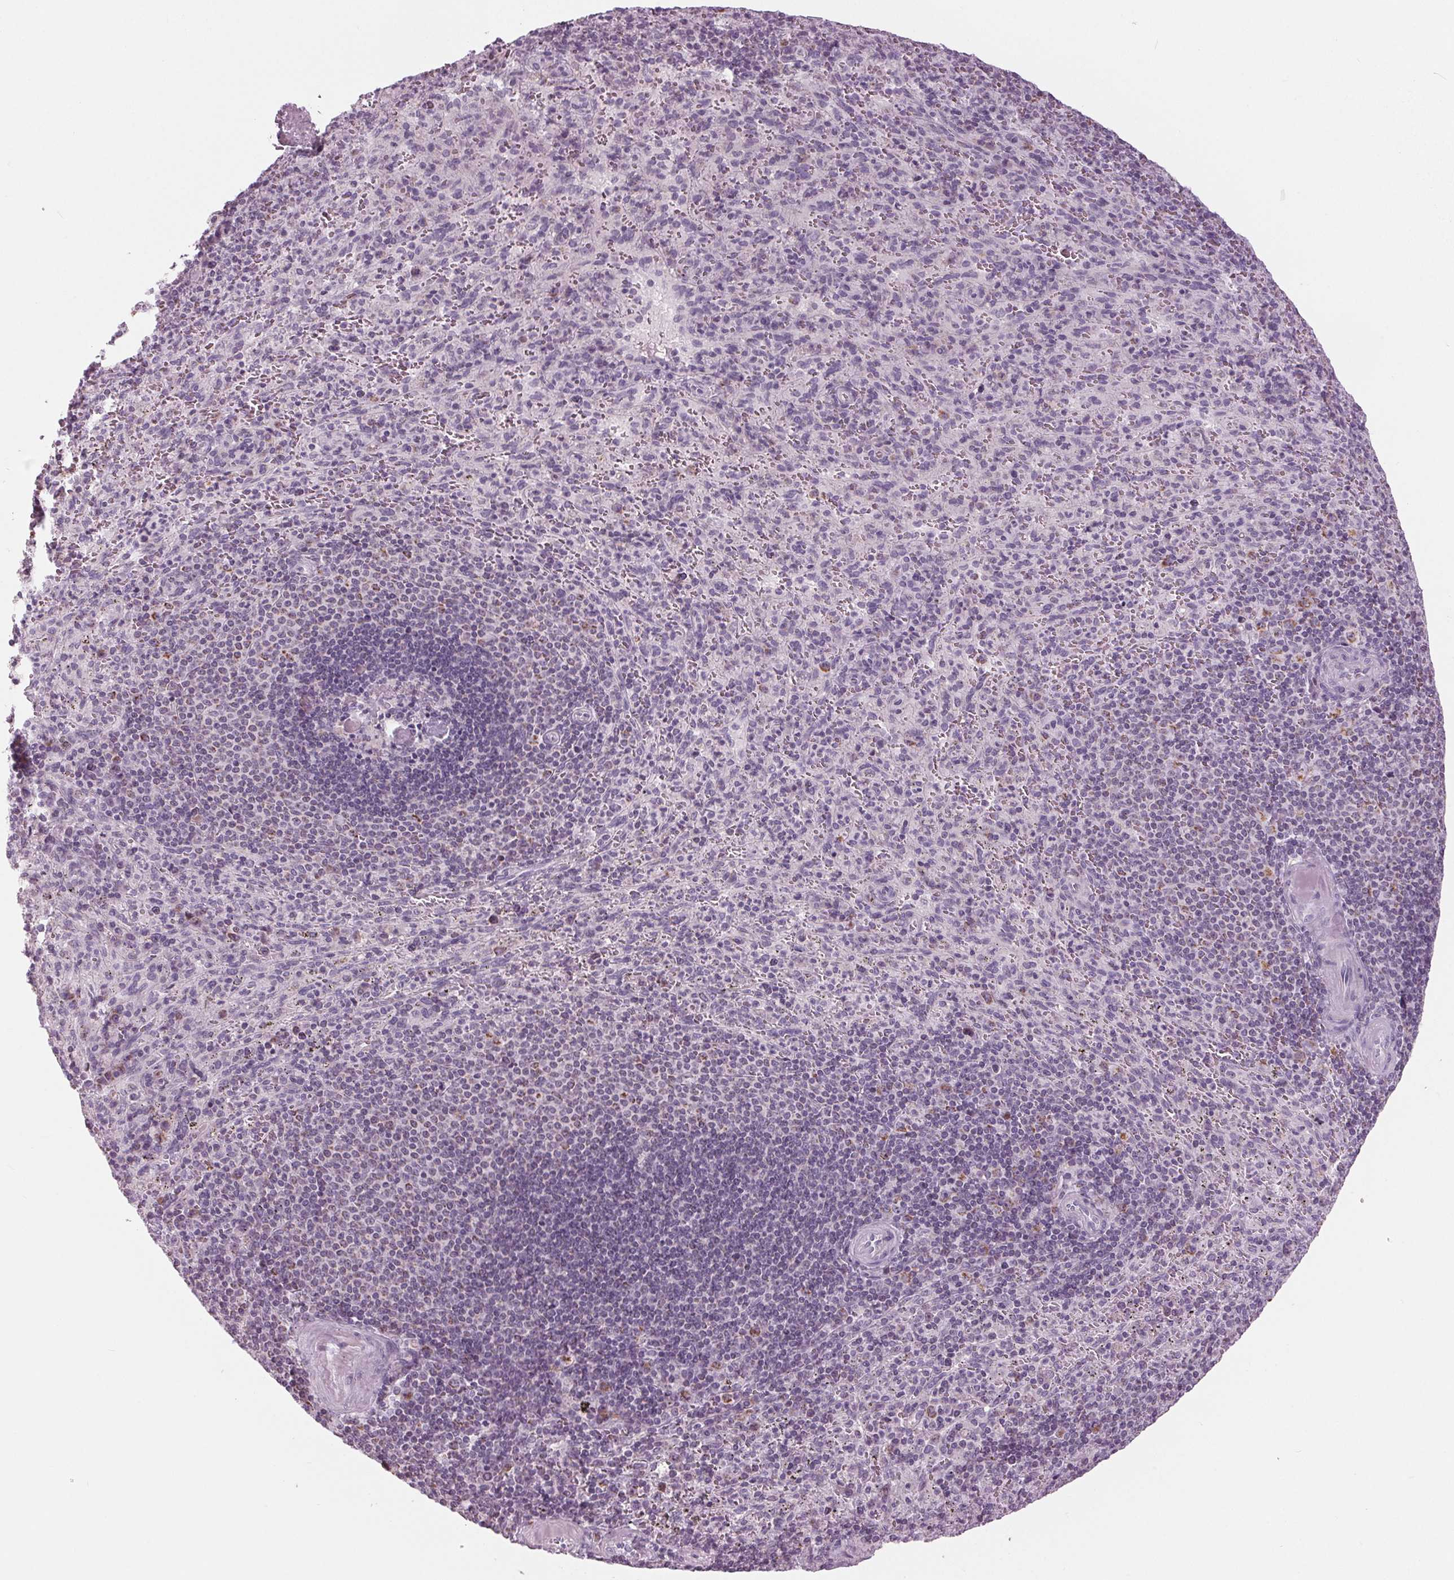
{"staining": {"intensity": "negative", "quantity": "none", "location": "none"}, "tissue": "spleen", "cell_type": "Cells in red pulp", "image_type": "normal", "snomed": [{"axis": "morphology", "description": "Normal tissue, NOS"}, {"axis": "topography", "description": "Spleen"}], "caption": "A high-resolution photomicrograph shows immunohistochemistry (IHC) staining of unremarkable spleen, which exhibits no significant staining in cells in red pulp. (Brightfield microscopy of DAB (3,3'-diaminobenzidine) immunohistochemistry at high magnification).", "gene": "SAMD4A", "patient": {"sex": "male", "age": 57}}